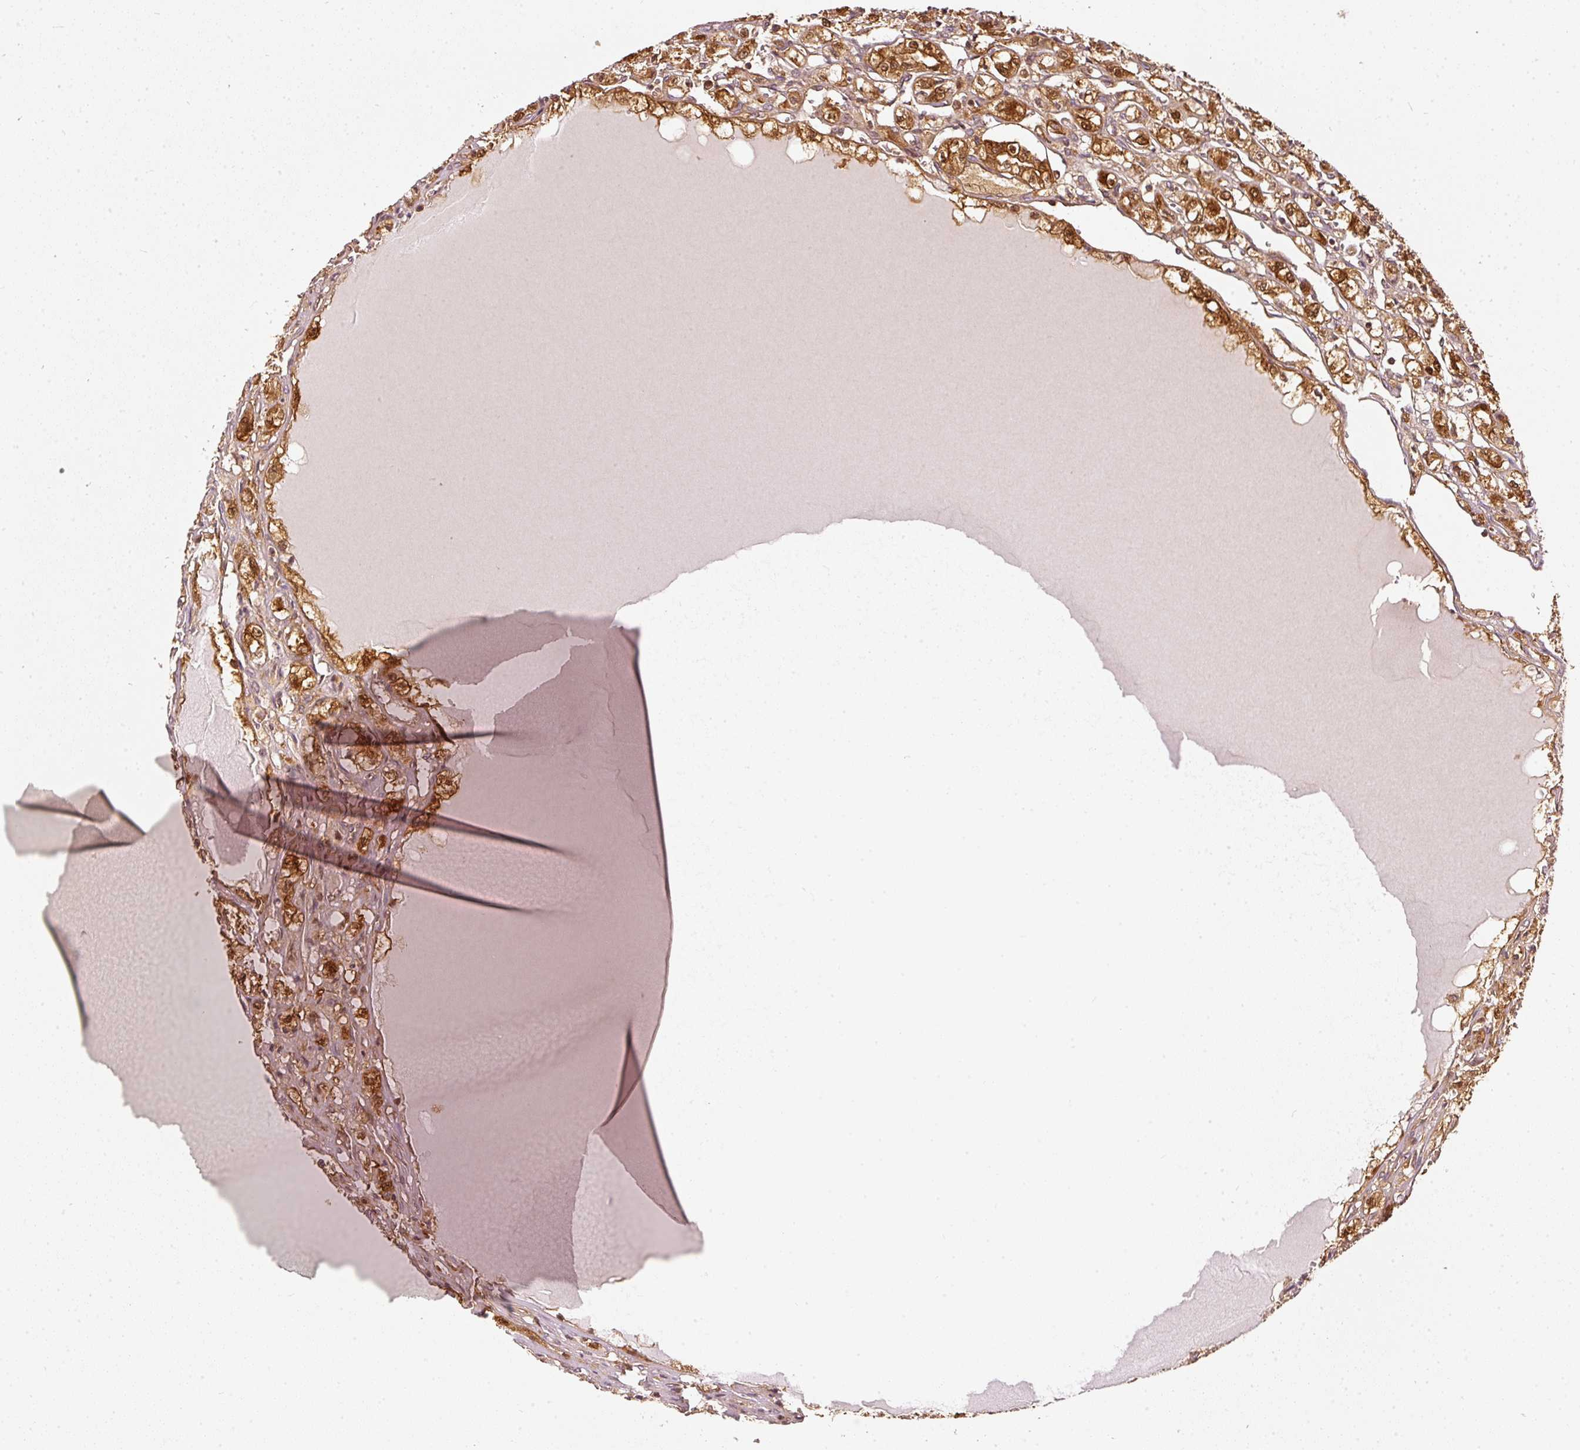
{"staining": {"intensity": "moderate", "quantity": ">75%", "location": "cytoplasmic/membranous,nuclear"}, "tissue": "renal cancer", "cell_type": "Tumor cells", "image_type": "cancer", "snomed": [{"axis": "morphology", "description": "Adenocarcinoma, NOS"}, {"axis": "topography", "description": "Kidney"}], "caption": "Approximately >75% of tumor cells in adenocarcinoma (renal) exhibit moderate cytoplasmic/membranous and nuclear protein staining as visualized by brown immunohistochemical staining.", "gene": "EIF3B", "patient": {"sex": "male", "age": 56}}